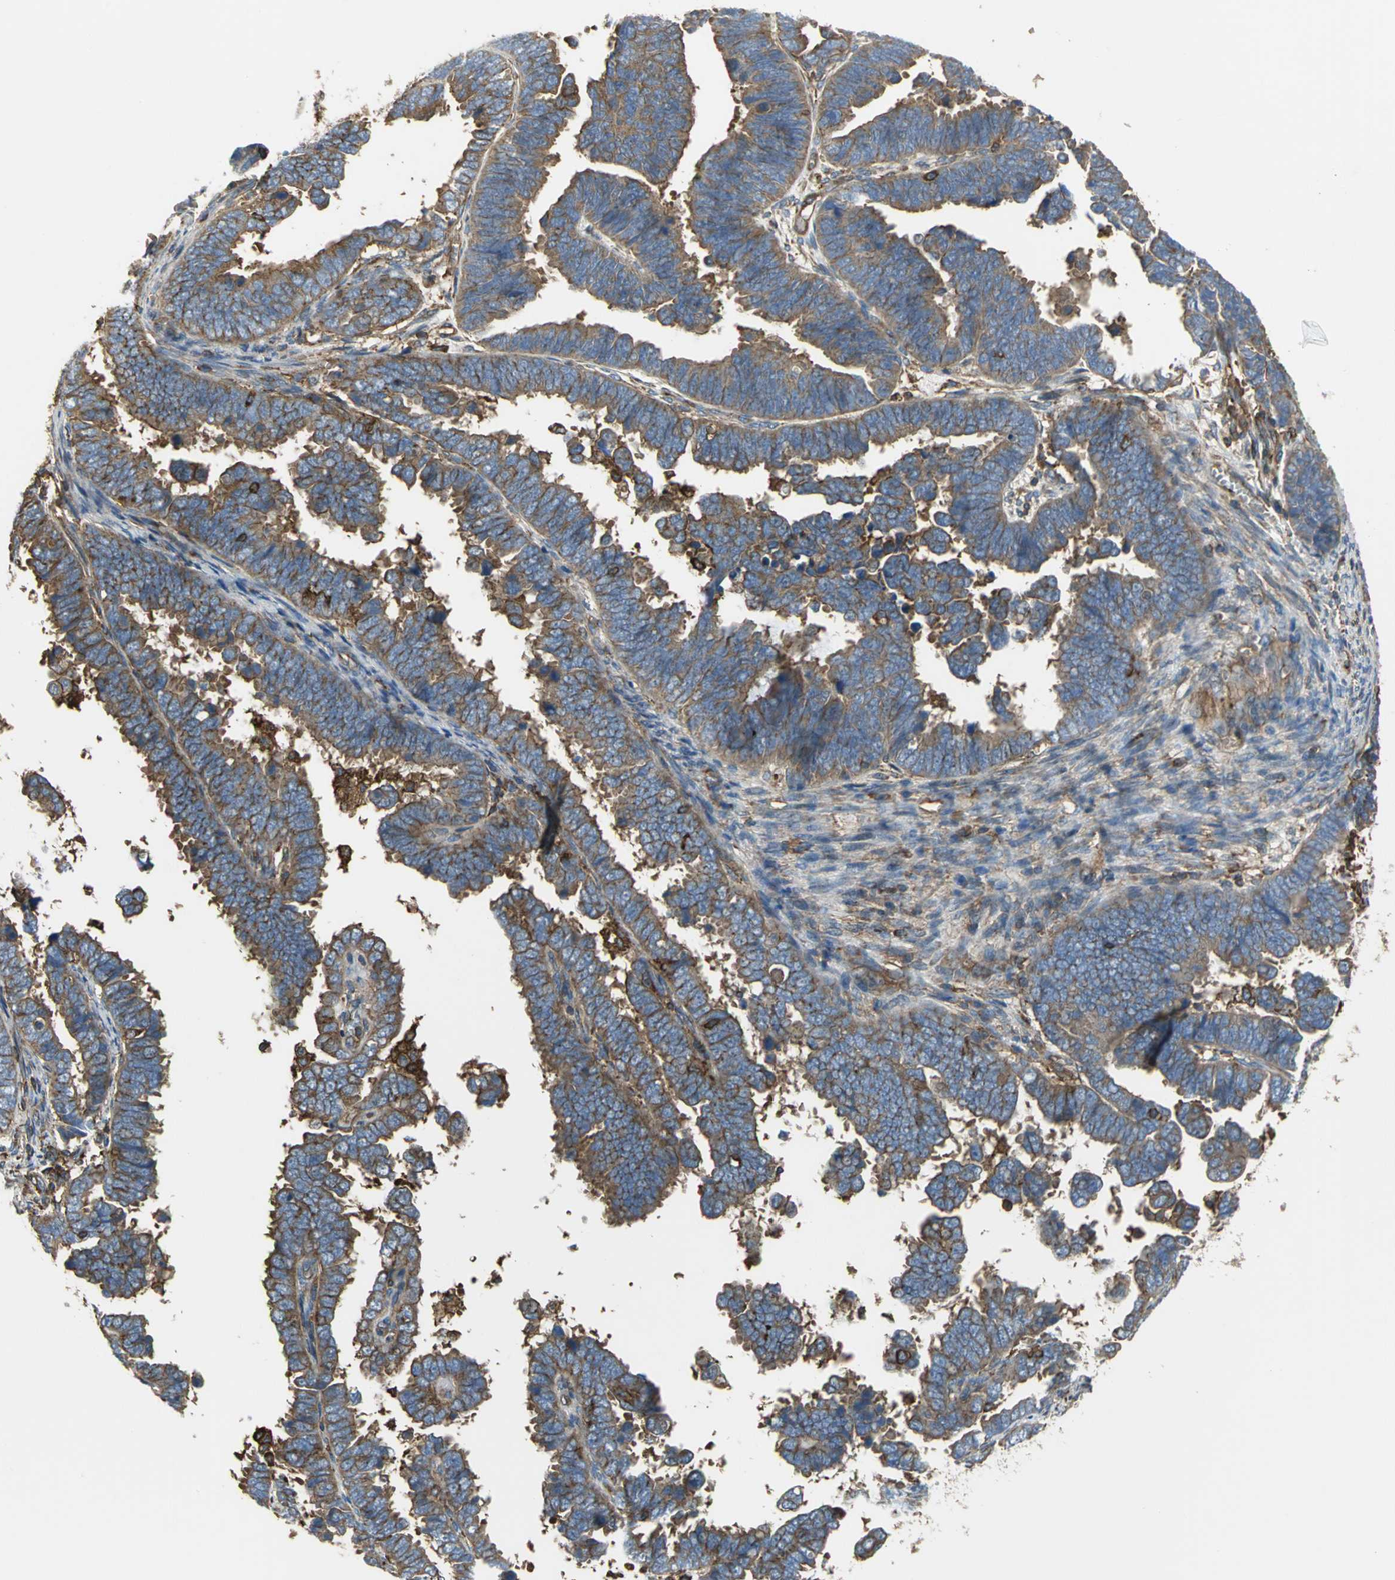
{"staining": {"intensity": "moderate", "quantity": ">75%", "location": "cytoplasmic/membranous"}, "tissue": "endometrial cancer", "cell_type": "Tumor cells", "image_type": "cancer", "snomed": [{"axis": "morphology", "description": "Adenocarcinoma, NOS"}, {"axis": "topography", "description": "Endometrium"}], "caption": "A medium amount of moderate cytoplasmic/membranous expression is present in approximately >75% of tumor cells in endometrial adenocarcinoma tissue. The staining was performed using DAB (3,3'-diaminobenzidine) to visualize the protein expression in brown, while the nuclei were stained in blue with hematoxylin (Magnification: 20x).", "gene": "TLN1", "patient": {"sex": "female", "age": 75}}